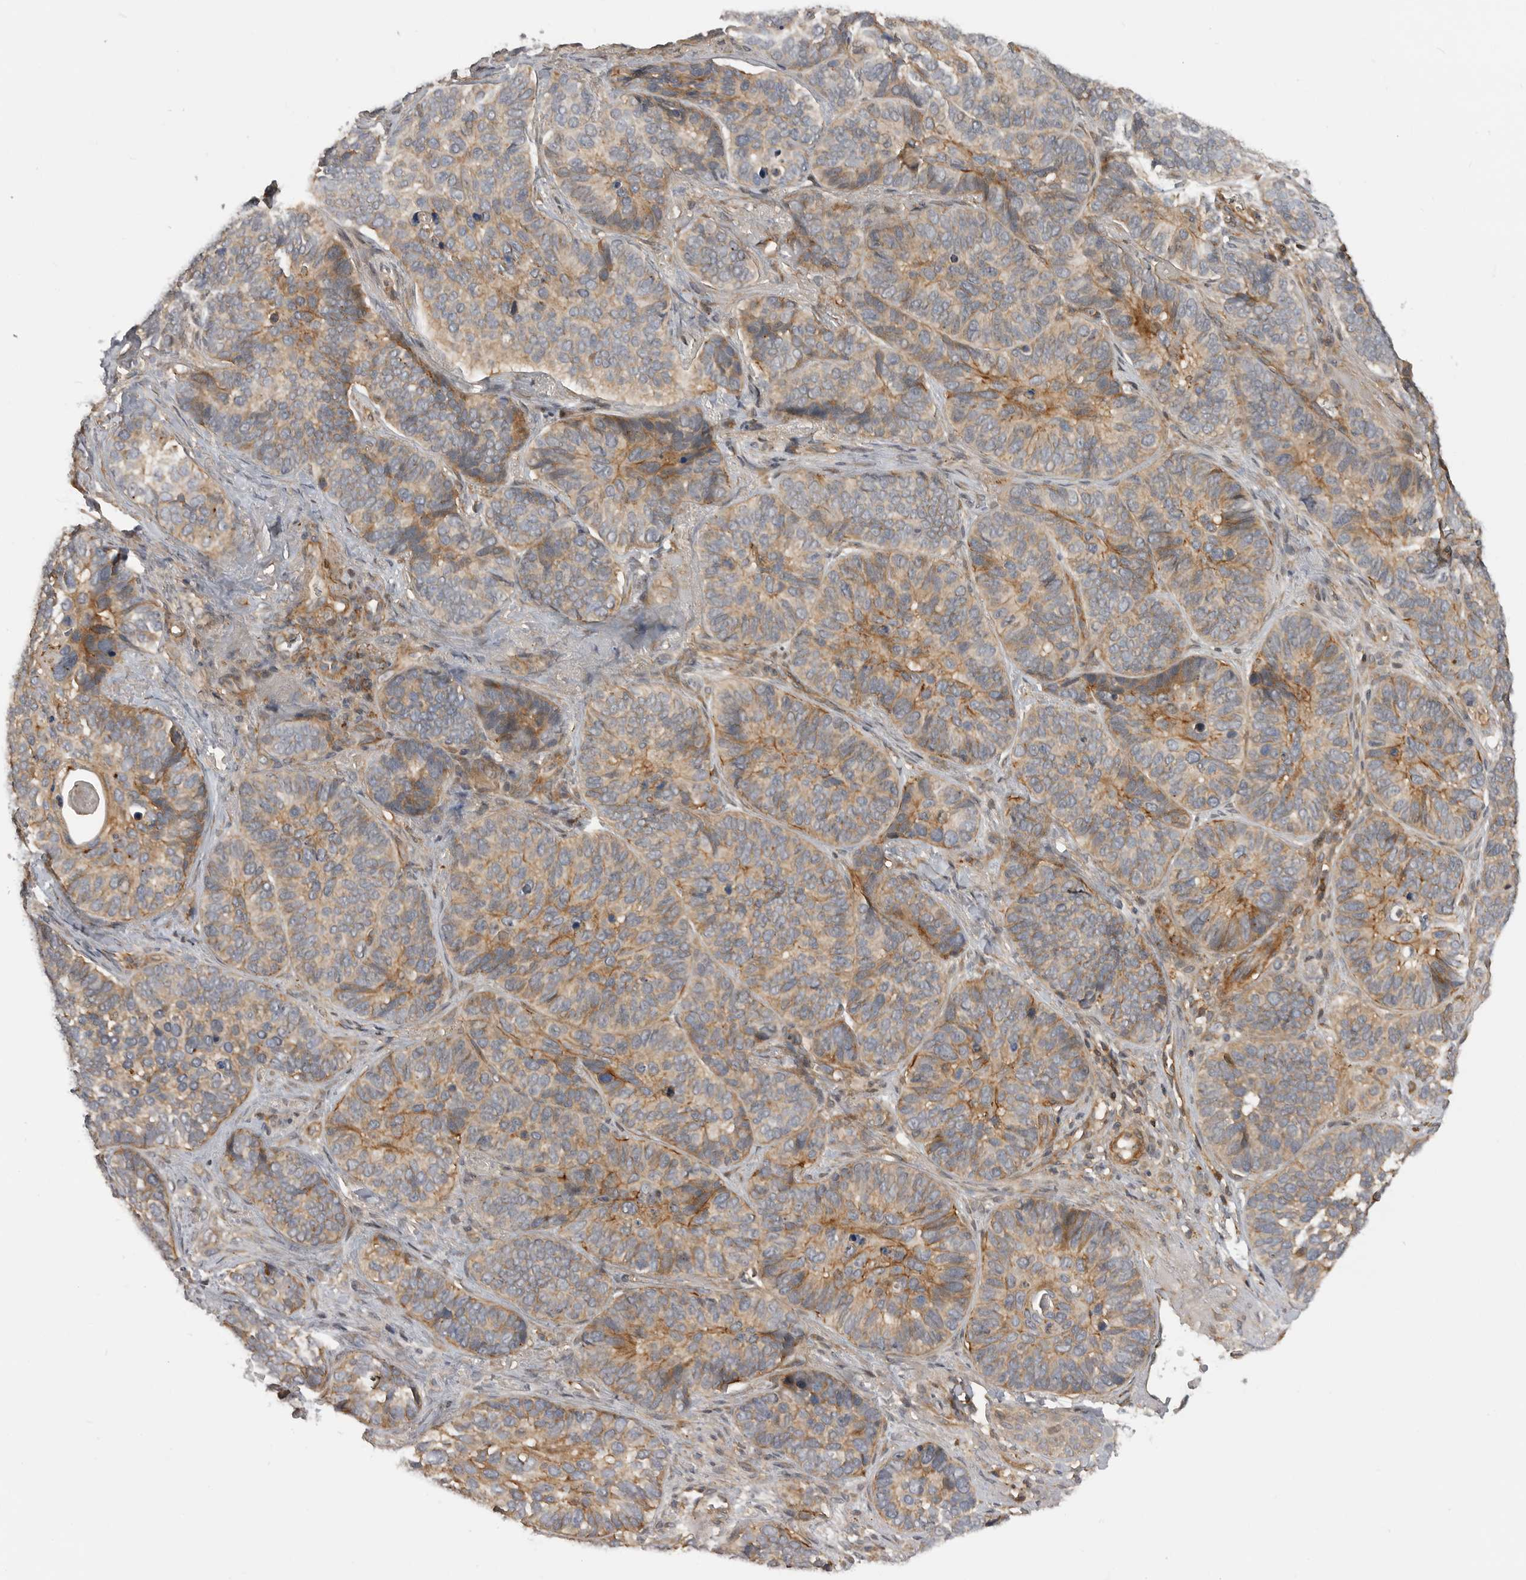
{"staining": {"intensity": "weak", "quantity": "25%-75%", "location": "cytoplasmic/membranous"}, "tissue": "skin cancer", "cell_type": "Tumor cells", "image_type": "cancer", "snomed": [{"axis": "morphology", "description": "Basal cell carcinoma"}, {"axis": "topography", "description": "Skin"}], "caption": "DAB (3,3'-diaminobenzidine) immunohistochemical staining of skin cancer reveals weak cytoplasmic/membranous protein staining in approximately 25%-75% of tumor cells.", "gene": "TRIM56", "patient": {"sex": "male", "age": 62}}